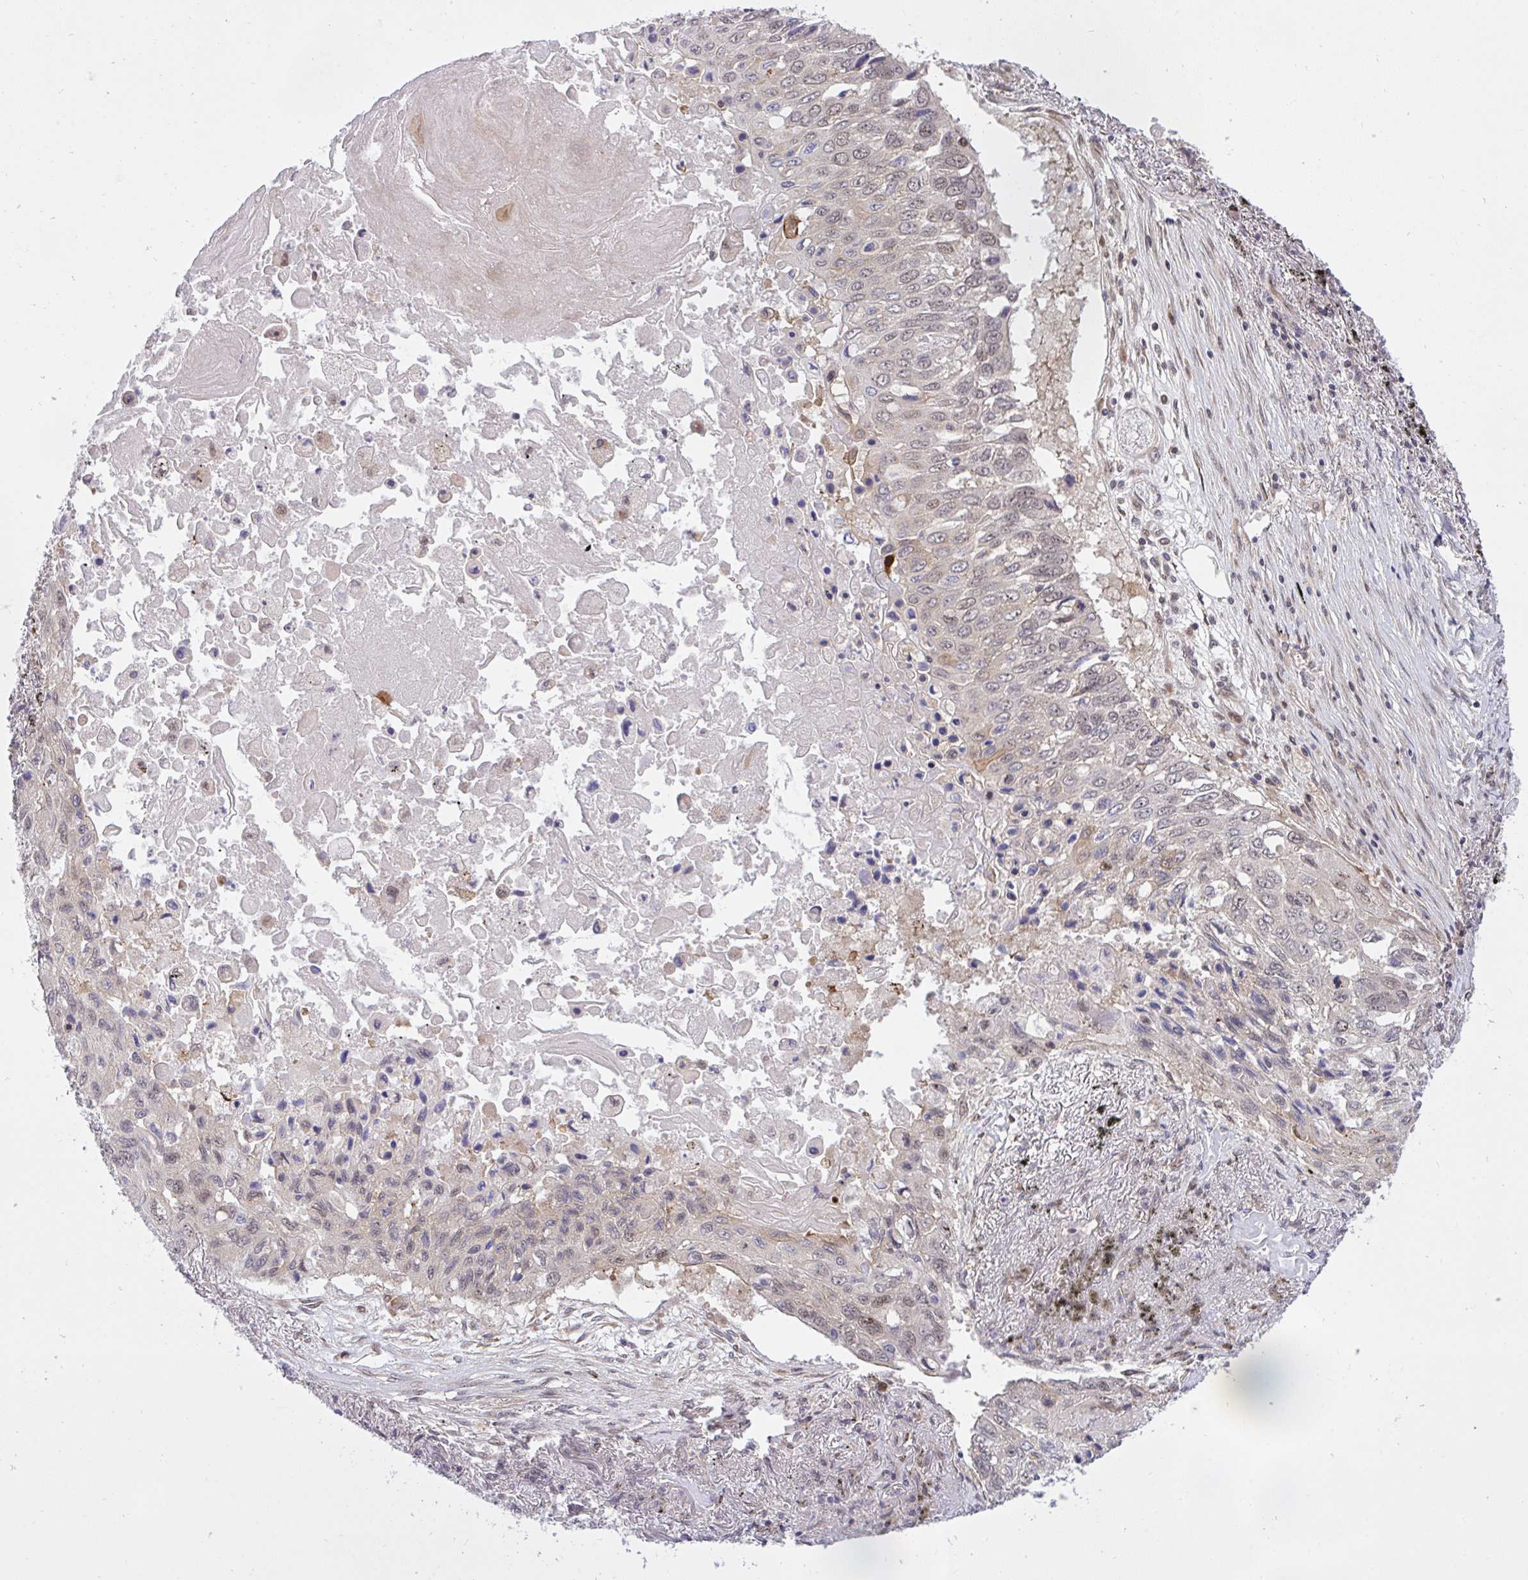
{"staining": {"intensity": "negative", "quantity": "none", "location": "none"}, "tissue": "lung cancer", "cell_type": "Tumor cells", "image_type": "cancer", "snomed": [{"axis": "morphology", "description": "Squamous cell carcinoma, NOS"}, {"axis": "topography", "description": "Lung"}], "caption": "Lung cancer (squamous cell carcinoma) stained for a protein using immunohistochemistry (IHC) exhibits no staining tumor cells.", "gene": "ERI1", "patient": {"sex": "male", "age": 75}}